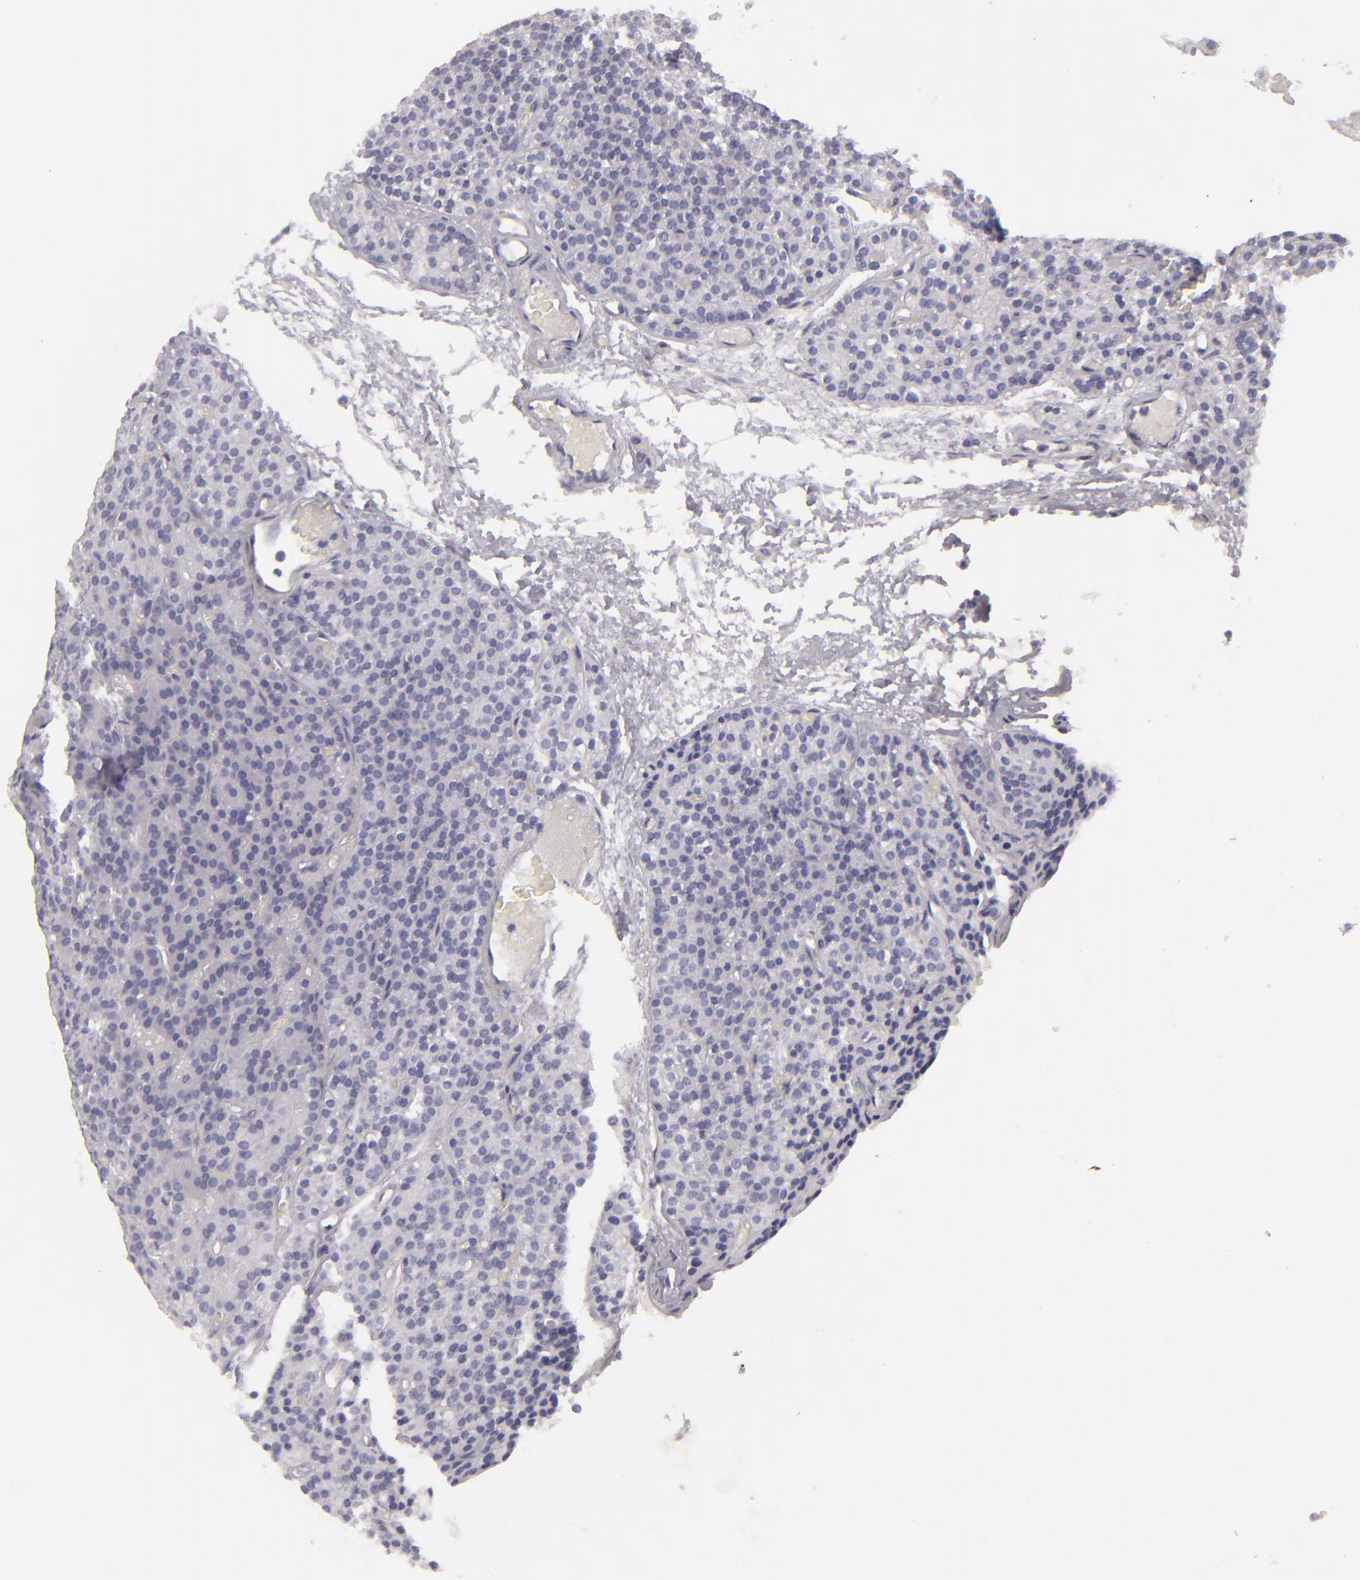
{"staining": {"intensity": "negative", "quantity": "none", "location": "none"}, "tissue": "parathyroid gland", "cell_type": "Glandular cells", "image_type": "normal", "snomed": [{"axis": "morphology", "description": "Normal tissue, NOS"}, {"axis": "topography", "description": "Parathyroid gland"}], "caption": "Micrograph shows no protein staining in glandular cells of benign parathyroid gland. Nuclei are stained in blue.", "gene": "FLG", "patient": {"sex": "male", "age": 57}}